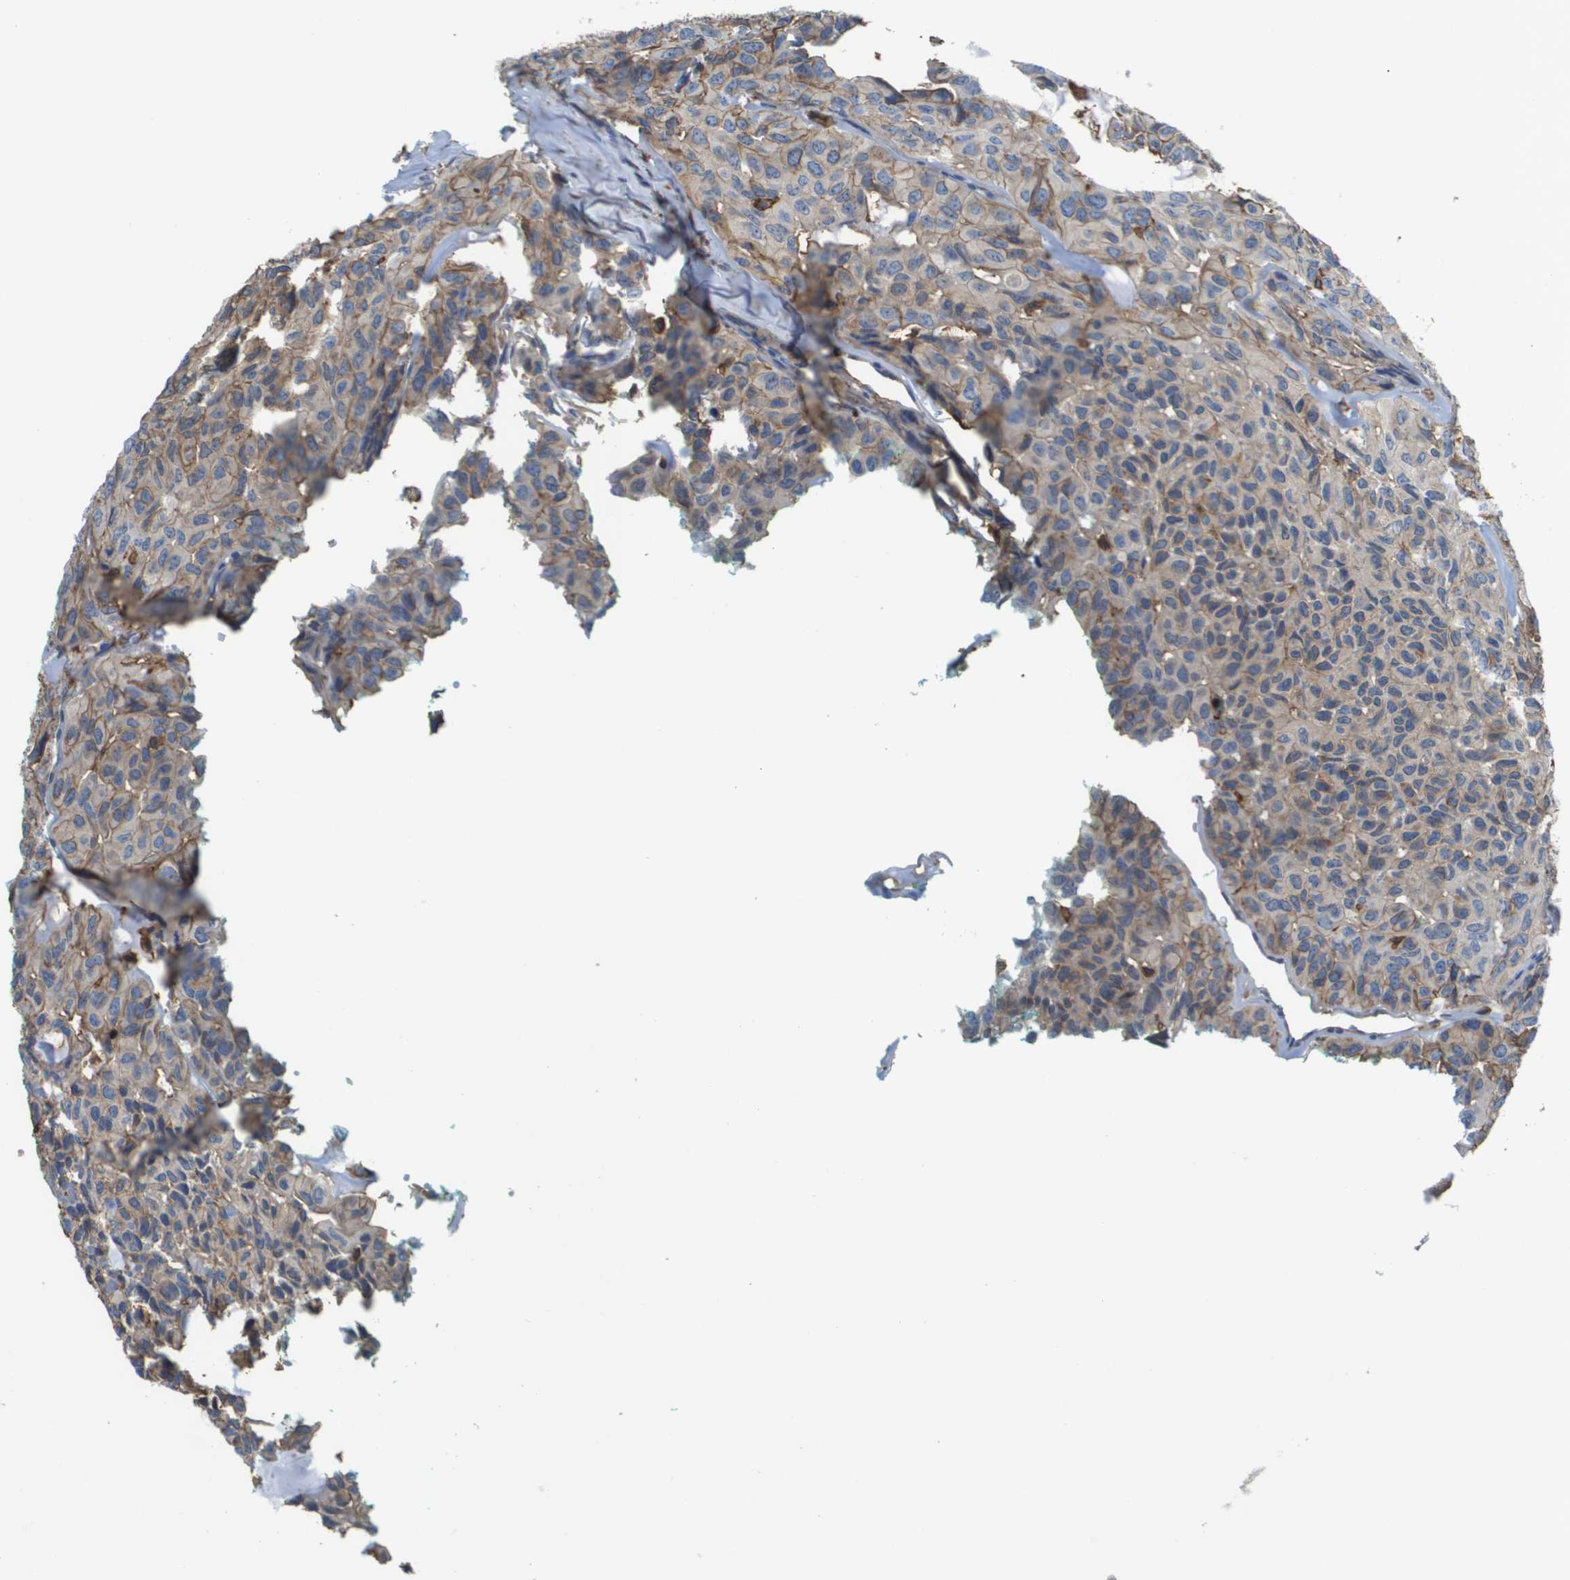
{"staining": {"intensity": "weak", "quantity": "25%-75%", "location": "cytoplasmic/membranous"}, "tissue": "head and neck cancer", "cell_type": "Tumor cells", "image_type": "cancer", "snomed": [{"axis": "morphology", "description": "Adenocarcinoma, NOS"}, {"axis": "topography", "description": "Salivary gland, NOS"}, {"axis": "topography", "description": "Head-Neck"}], "caption": "Protein expression analysis of human head and neck cancer reveals weak cytoplasmic/membranous positivity in about 25%-75% of tumor cells. (Stains: DAB (3,3'-diaminobenzidine) in brown, nuclei in blue, Microscopy: brightfield microscopy at high magnification).", "gene": "PASK", "patient": {"sex": "female", "age": 76}}